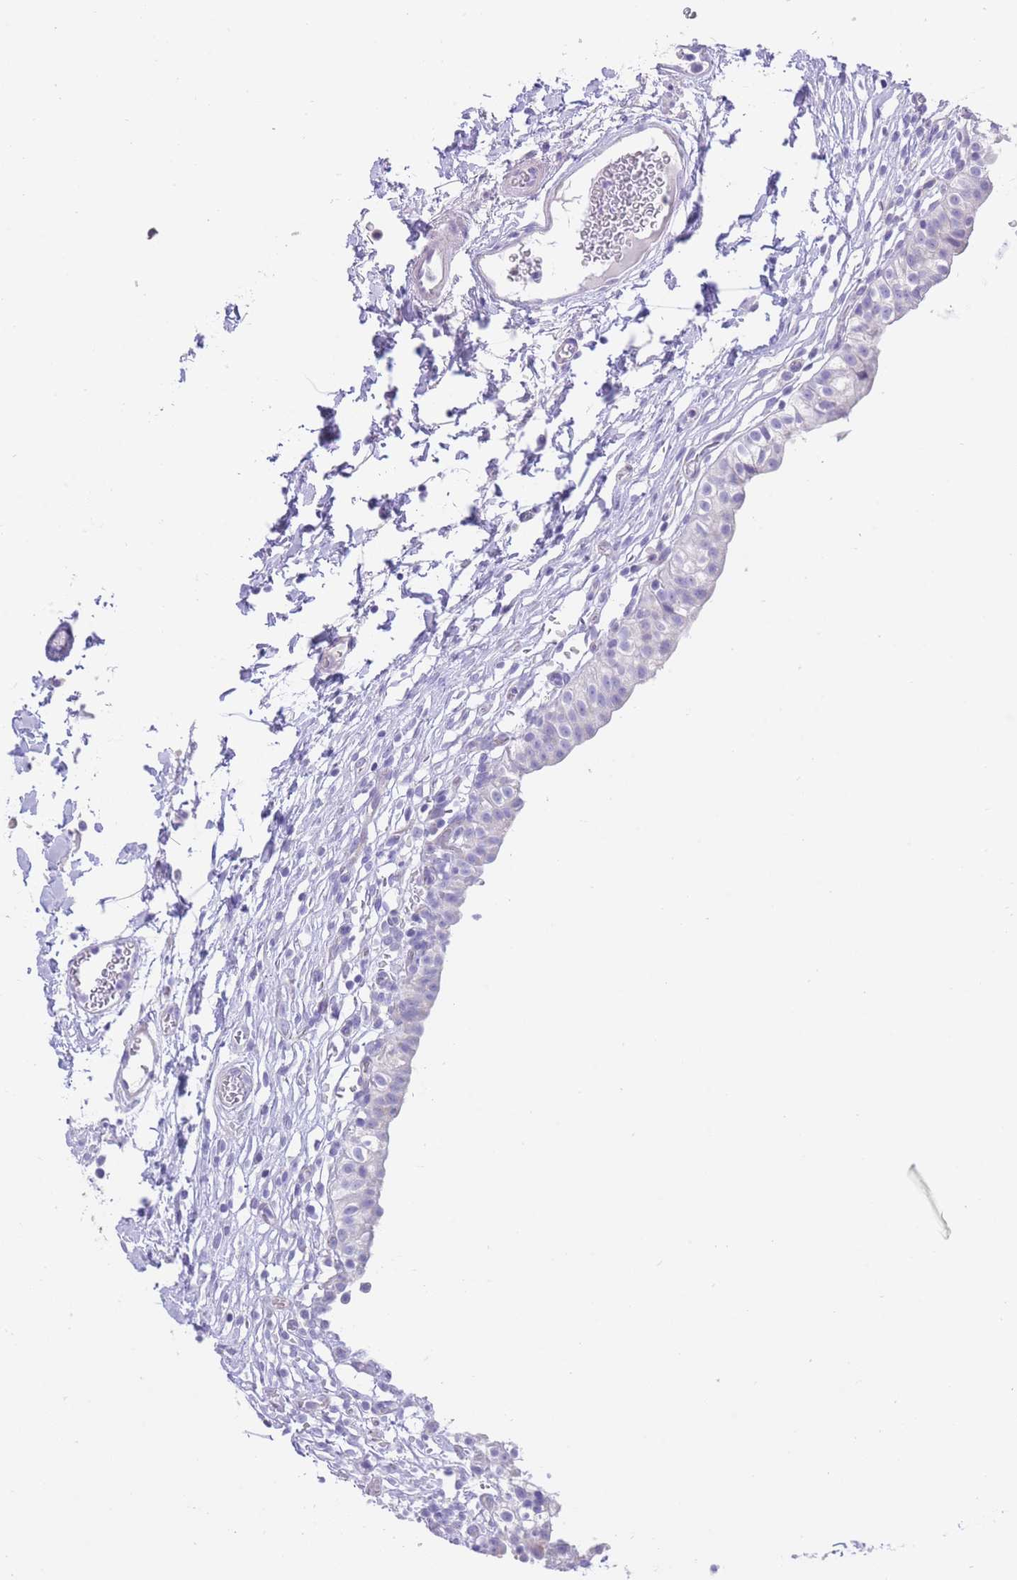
{"staining": {"intensity": "negative", "quantity": "none", "location": "none"}, "tissue": "urinary bladder", "cell_type": "Urothelial cells", "image_type": "normal", "snomed": [{"axis": "morphology", "description": "Normal tissue, NOS"}, {"axis": "topography", "description": "Urinary bladder"}, {"axis": "topography", "description": "Peripheral nerve tissue"}], "caption": "The histopathology image displays no staining of urothelial cells in benign urinary bladder.", "gene": "QTRT1", "patient": {"sex": "male", "age": 55}}